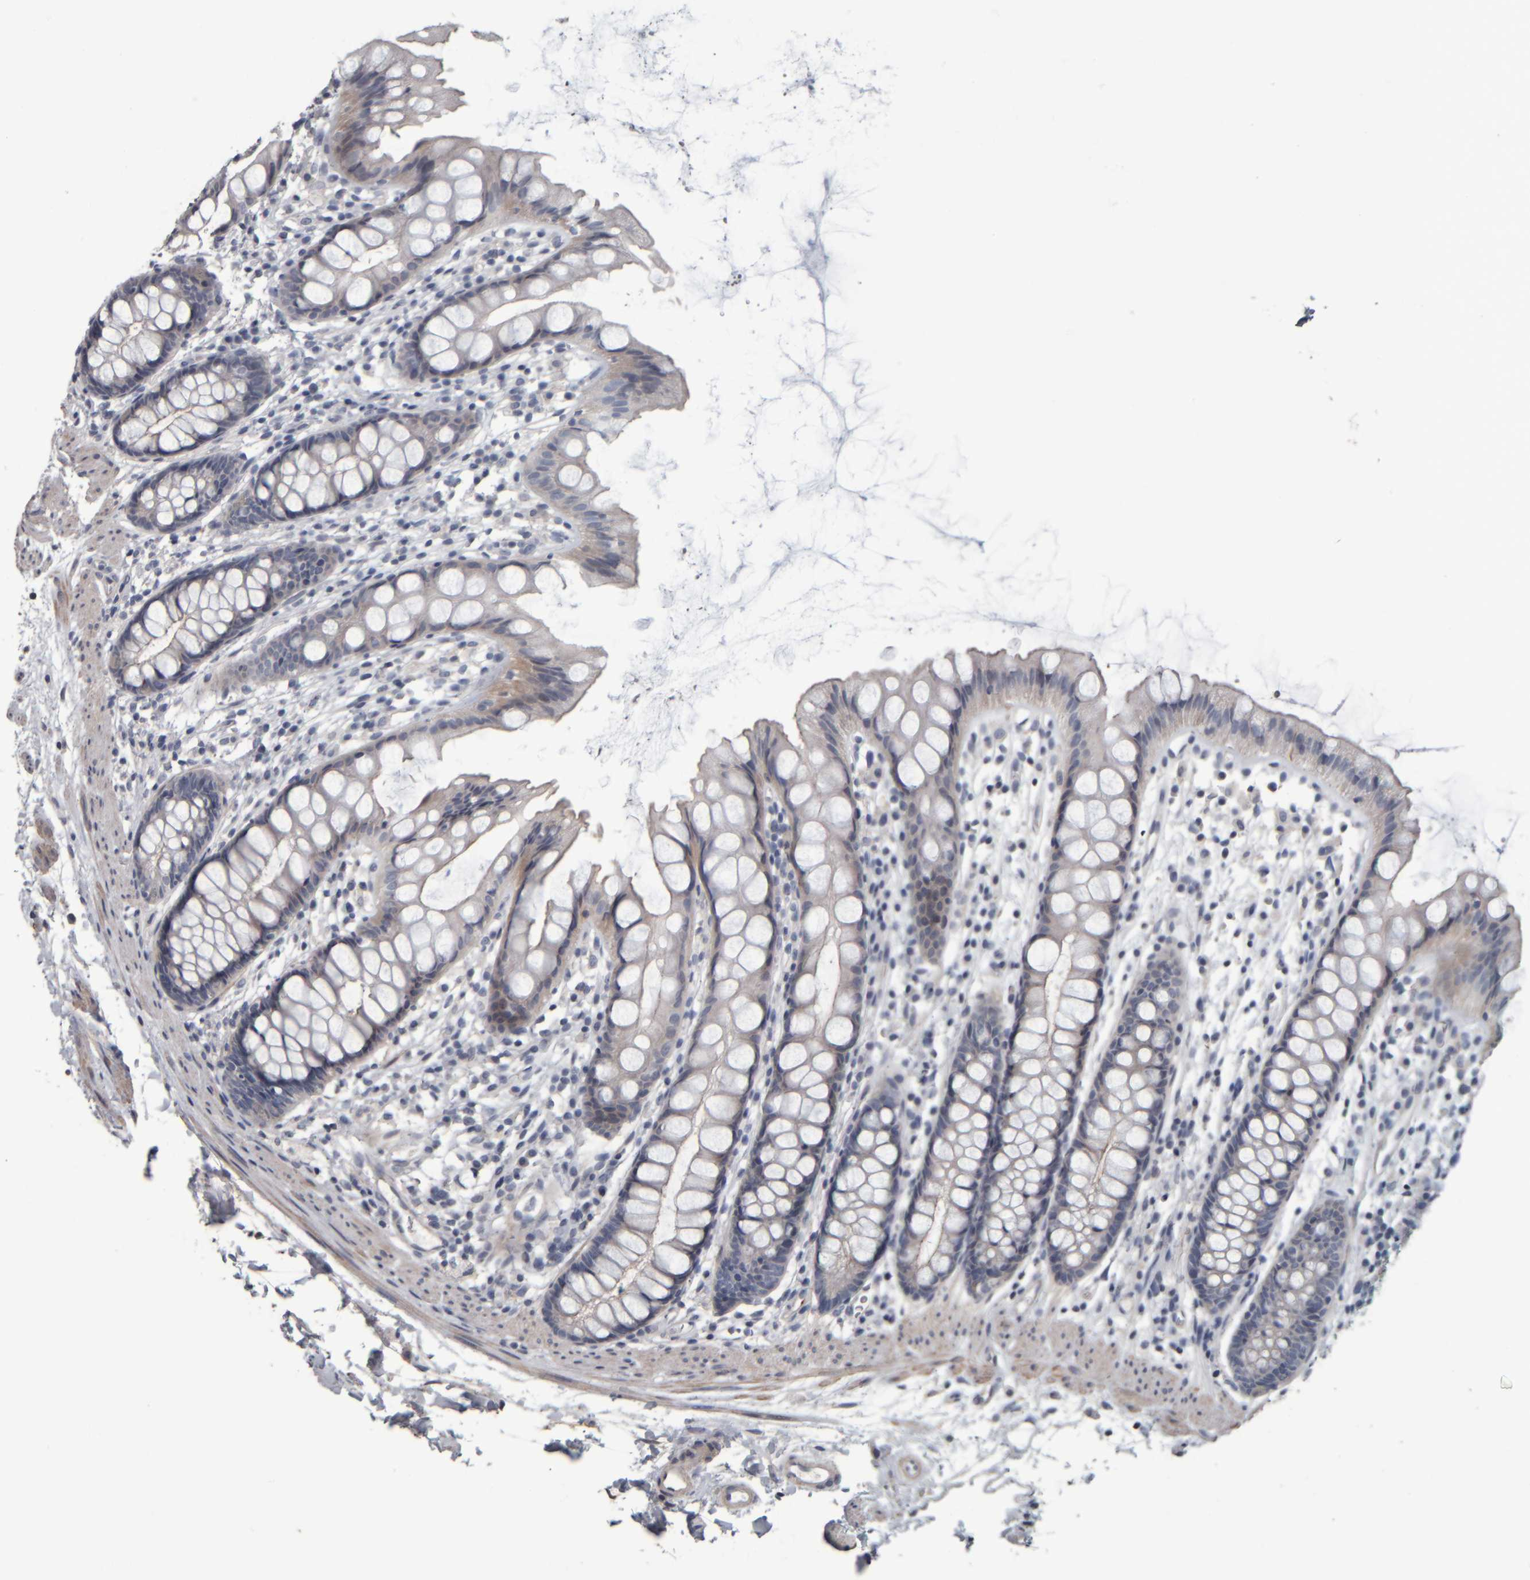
{"staining": {"intensity": "weak", "quantity": "<25%", "location": "cytoplasmic/membranous"}, "tissue": "rectum", "cell_type": "Glandular cells", "image_type": "normal", "snomed": [{"axis": "morphology", "description": "Normal tissue, NOS"}, {"axis": "topography", "description": "Rectum"}], "caption": "This is a histopathology image of immunohistochemistry staining of benign rectum, which shows no positivity in glandular cells. The staining is performed using DAB (3,3'-diaminobenzidine) brown chromogen with nuclei counter-stained in using hematoxylin.", "gene": "CAVIN4", "patient": {"sex": "female", "age": 65}}